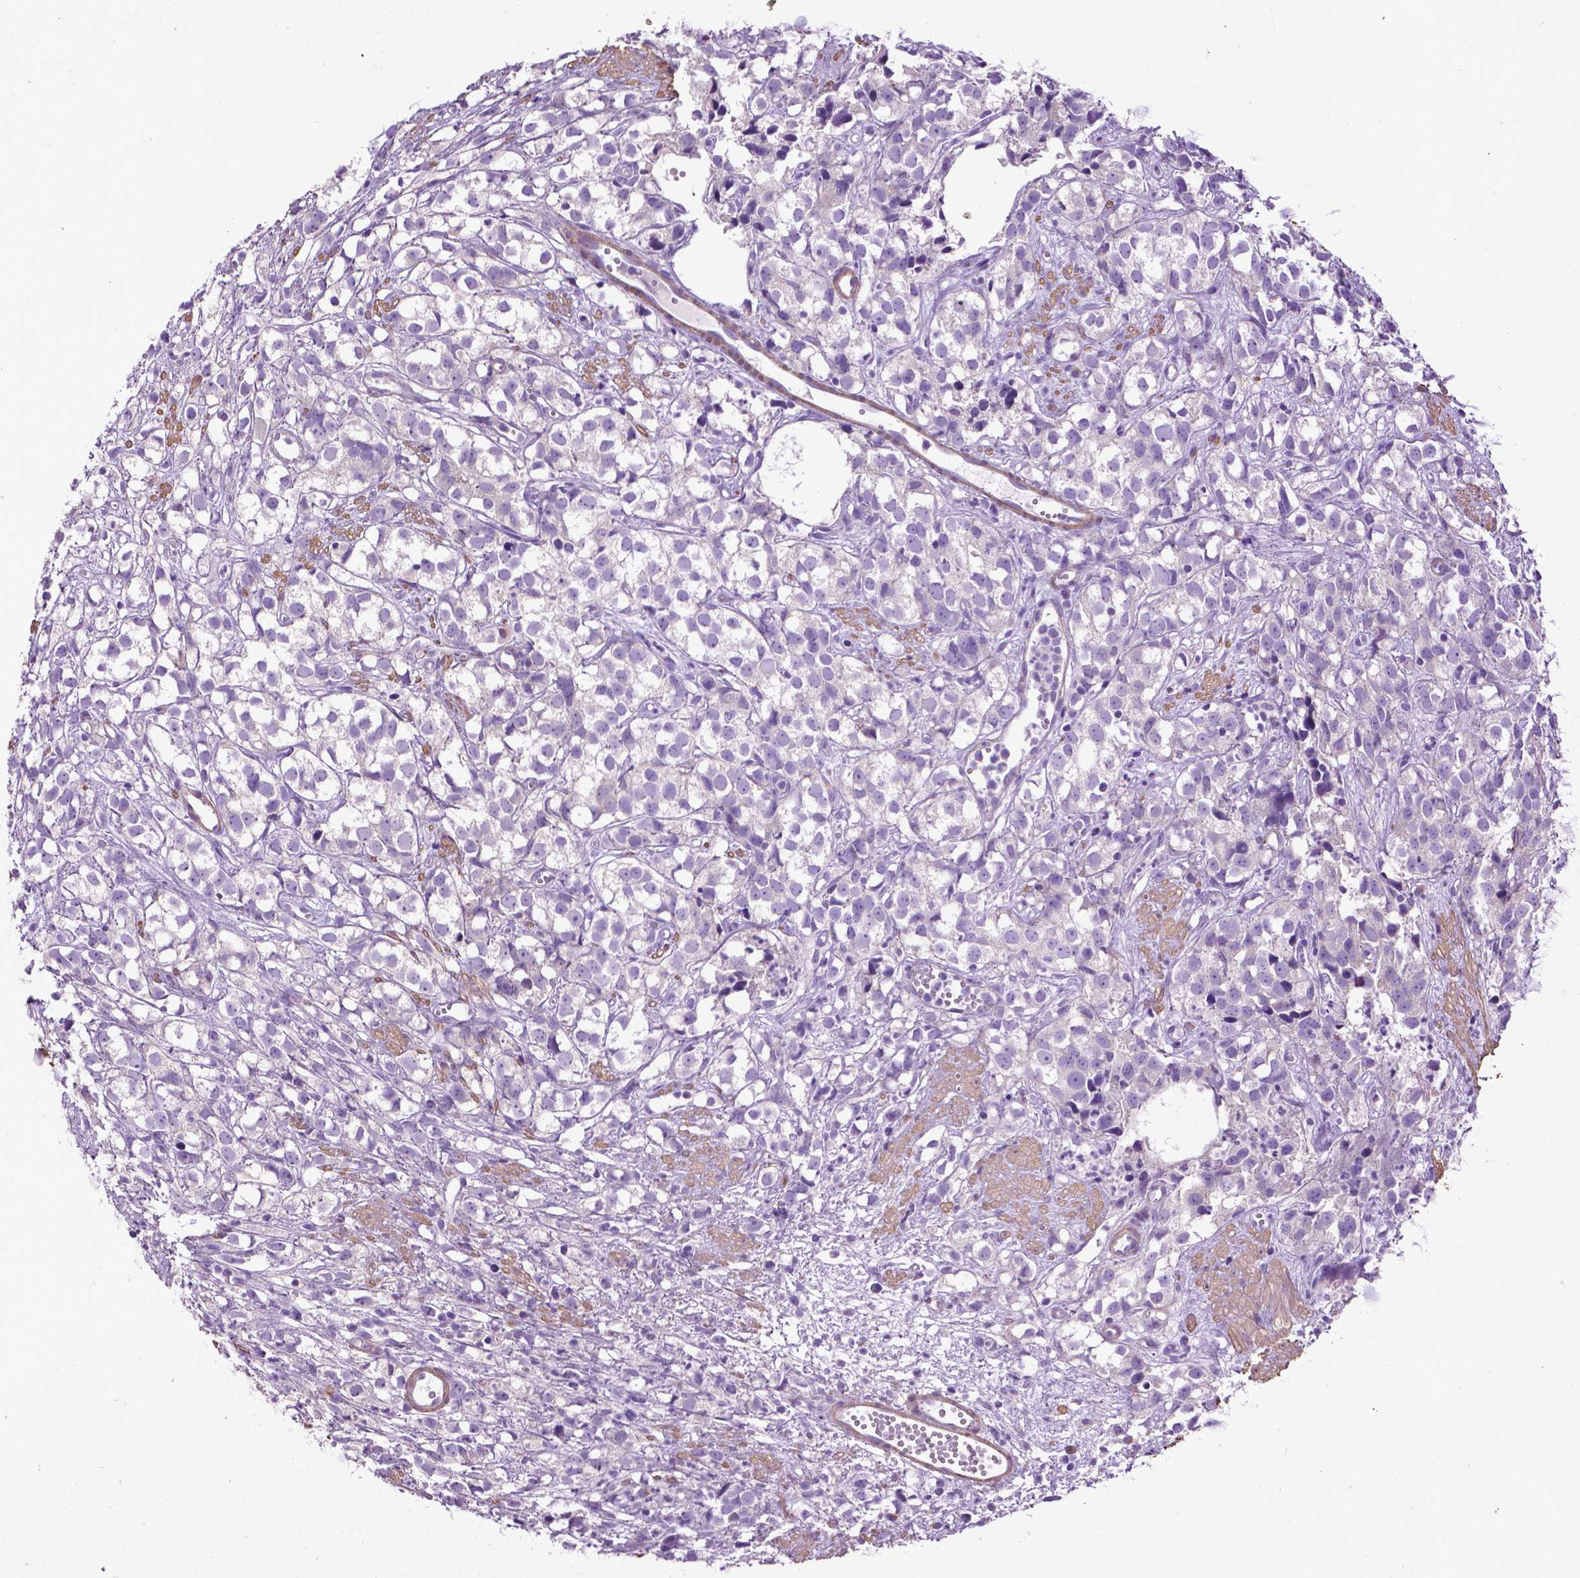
{"staining": {"intensity": "negative", "quantity": "none", "location": "none"}, "tissue": "prostate cancer", "cell_type": "Tumor cells", "image_type": "cancer", "snomed": [{"axis": "morphology", "description": "Adenocarcinoma, High grade"}, {"axis": "topography", "description": "Prostate"}], "caption": "Tumor cells show no significant staining in prostate cancer.", "gene": "AQP10", "patient": {"sex": "male", "age": 68}}